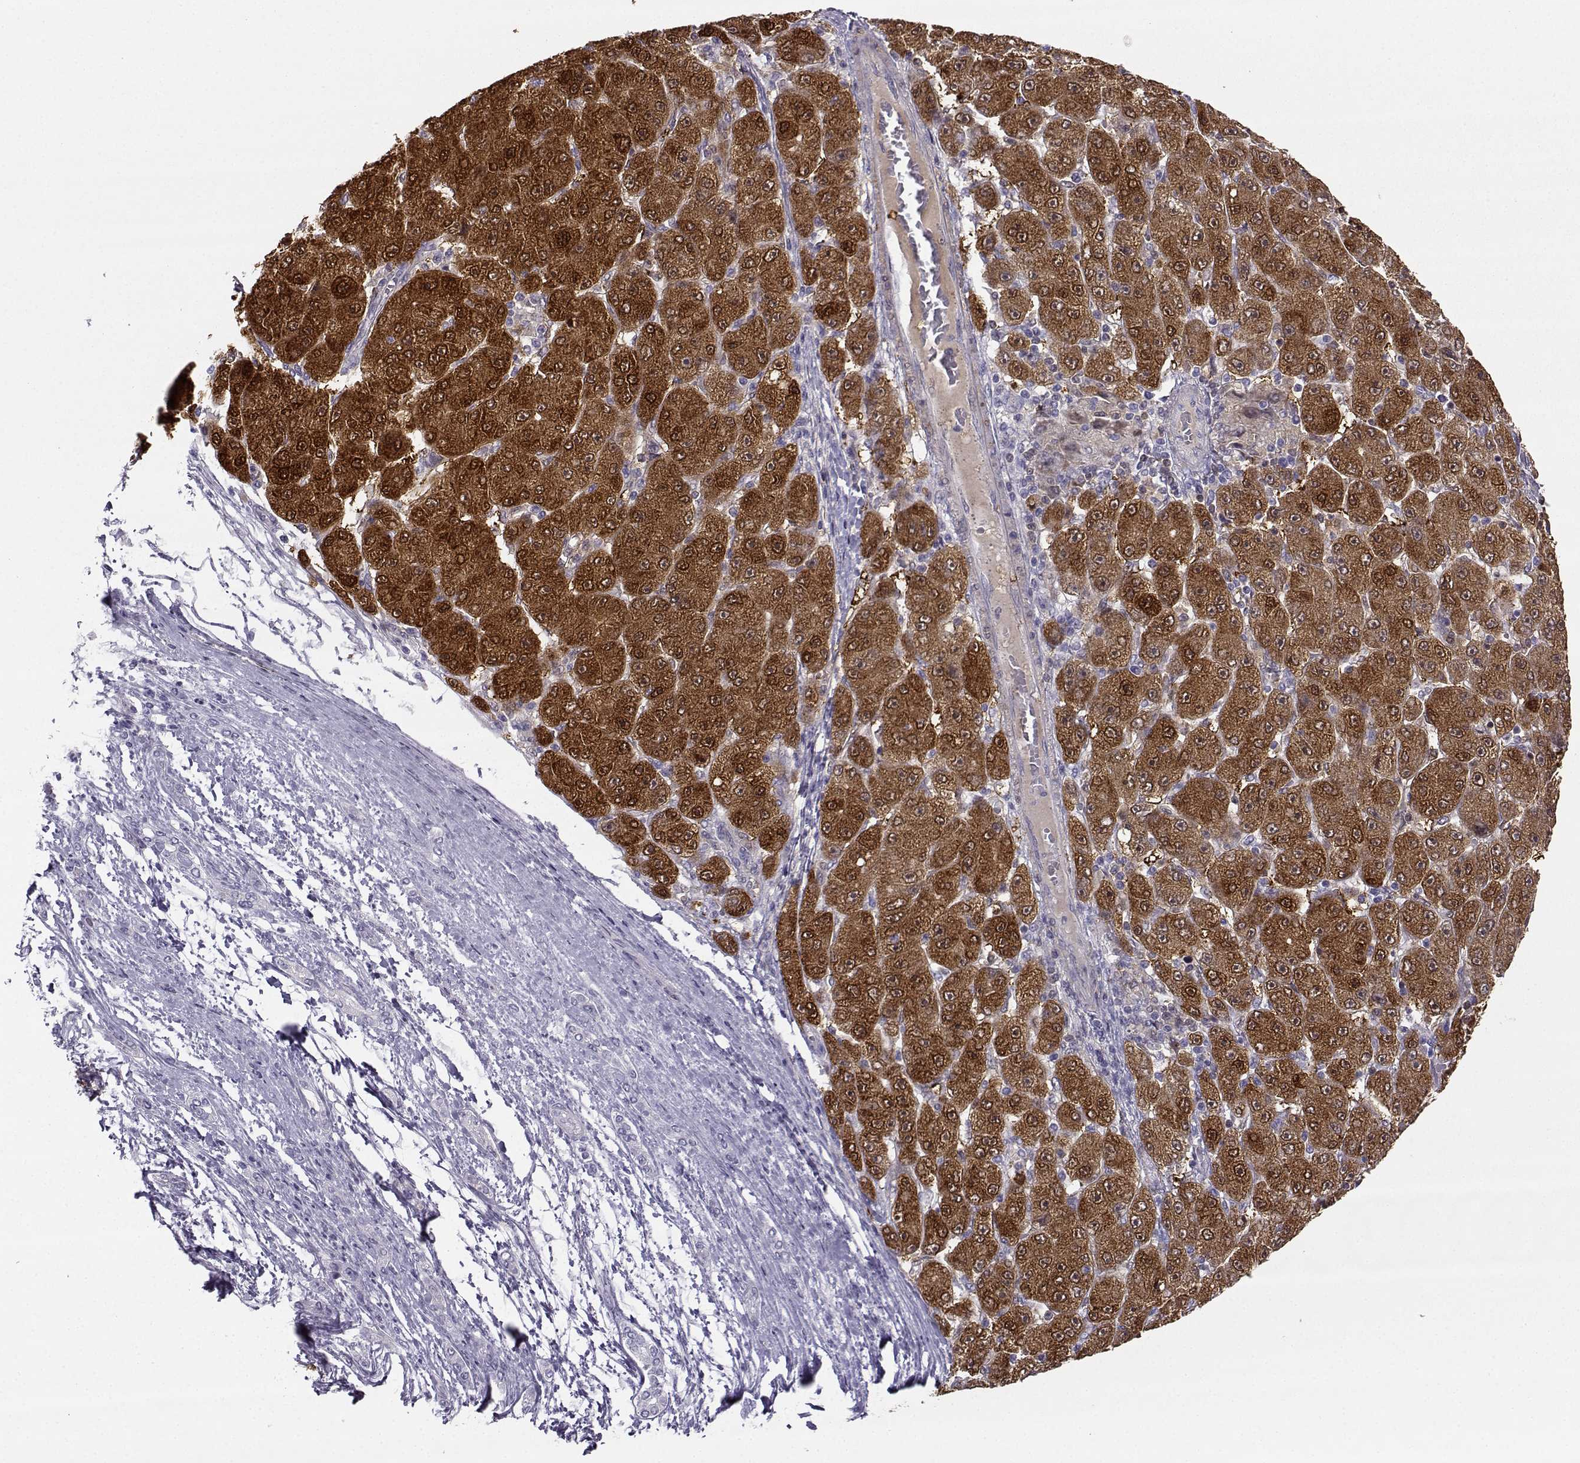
{"staining": {"intensity": "strong", "quantity": ">75%", "location": "cytoplasmic/membranous"}, "tissue": "liver cancer", "cell_type": "Tumor cells", "image_type": "cancer", "snomed": [{"axis": "morphology", "description": "Carcinoma, Hepatocellular, NOS"}, {"axis": "topography", "description": "Liver"}], "caption": "Hepatocellular carcinoma (liver) stained with immunohistochemistry demonstrates strong cytoplasmic/membranous expression in about >75% of tumor cells.", "gene": "NQO1", "patient": {"sex": "male", "age": 67}}